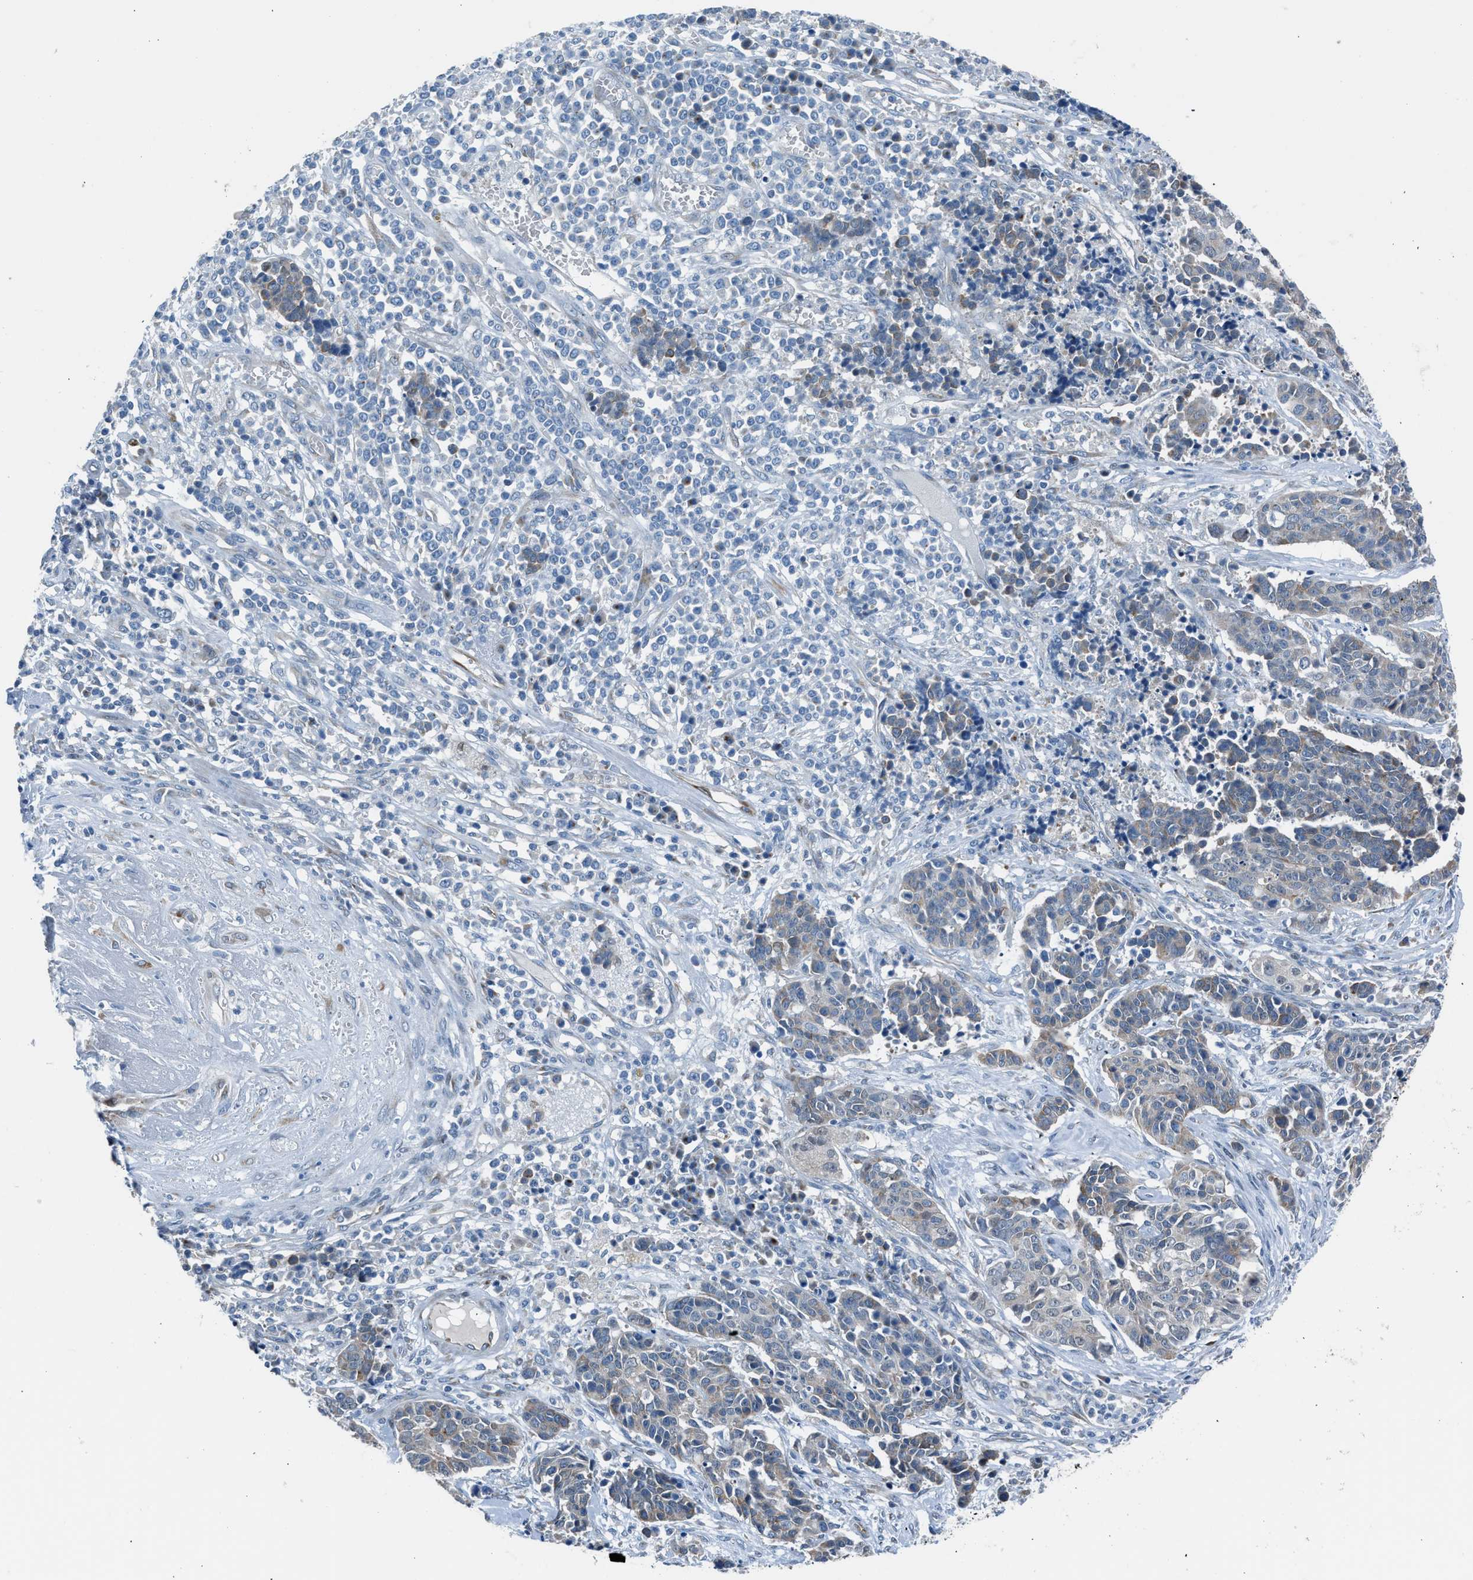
{"staining": {"intensity": "weak", "quantity": "<25%", "location": "cytoplasmic/membranous"}, "tissue": "cervical cancer", "cell_type": "Tumor cells", "image_type": "cancer", "snomed": [{"axis": "morphology", "description": "Squamous cell carcinoma, NOS"}, {"axis": "topography", "description": "Cervix"}], "caption": "Cervical cancer was stained to show a protein in brown. There is no significant expression in tumor cells.", "gene": "RNF41", "patient": {"sex": "female", "age": 35}}